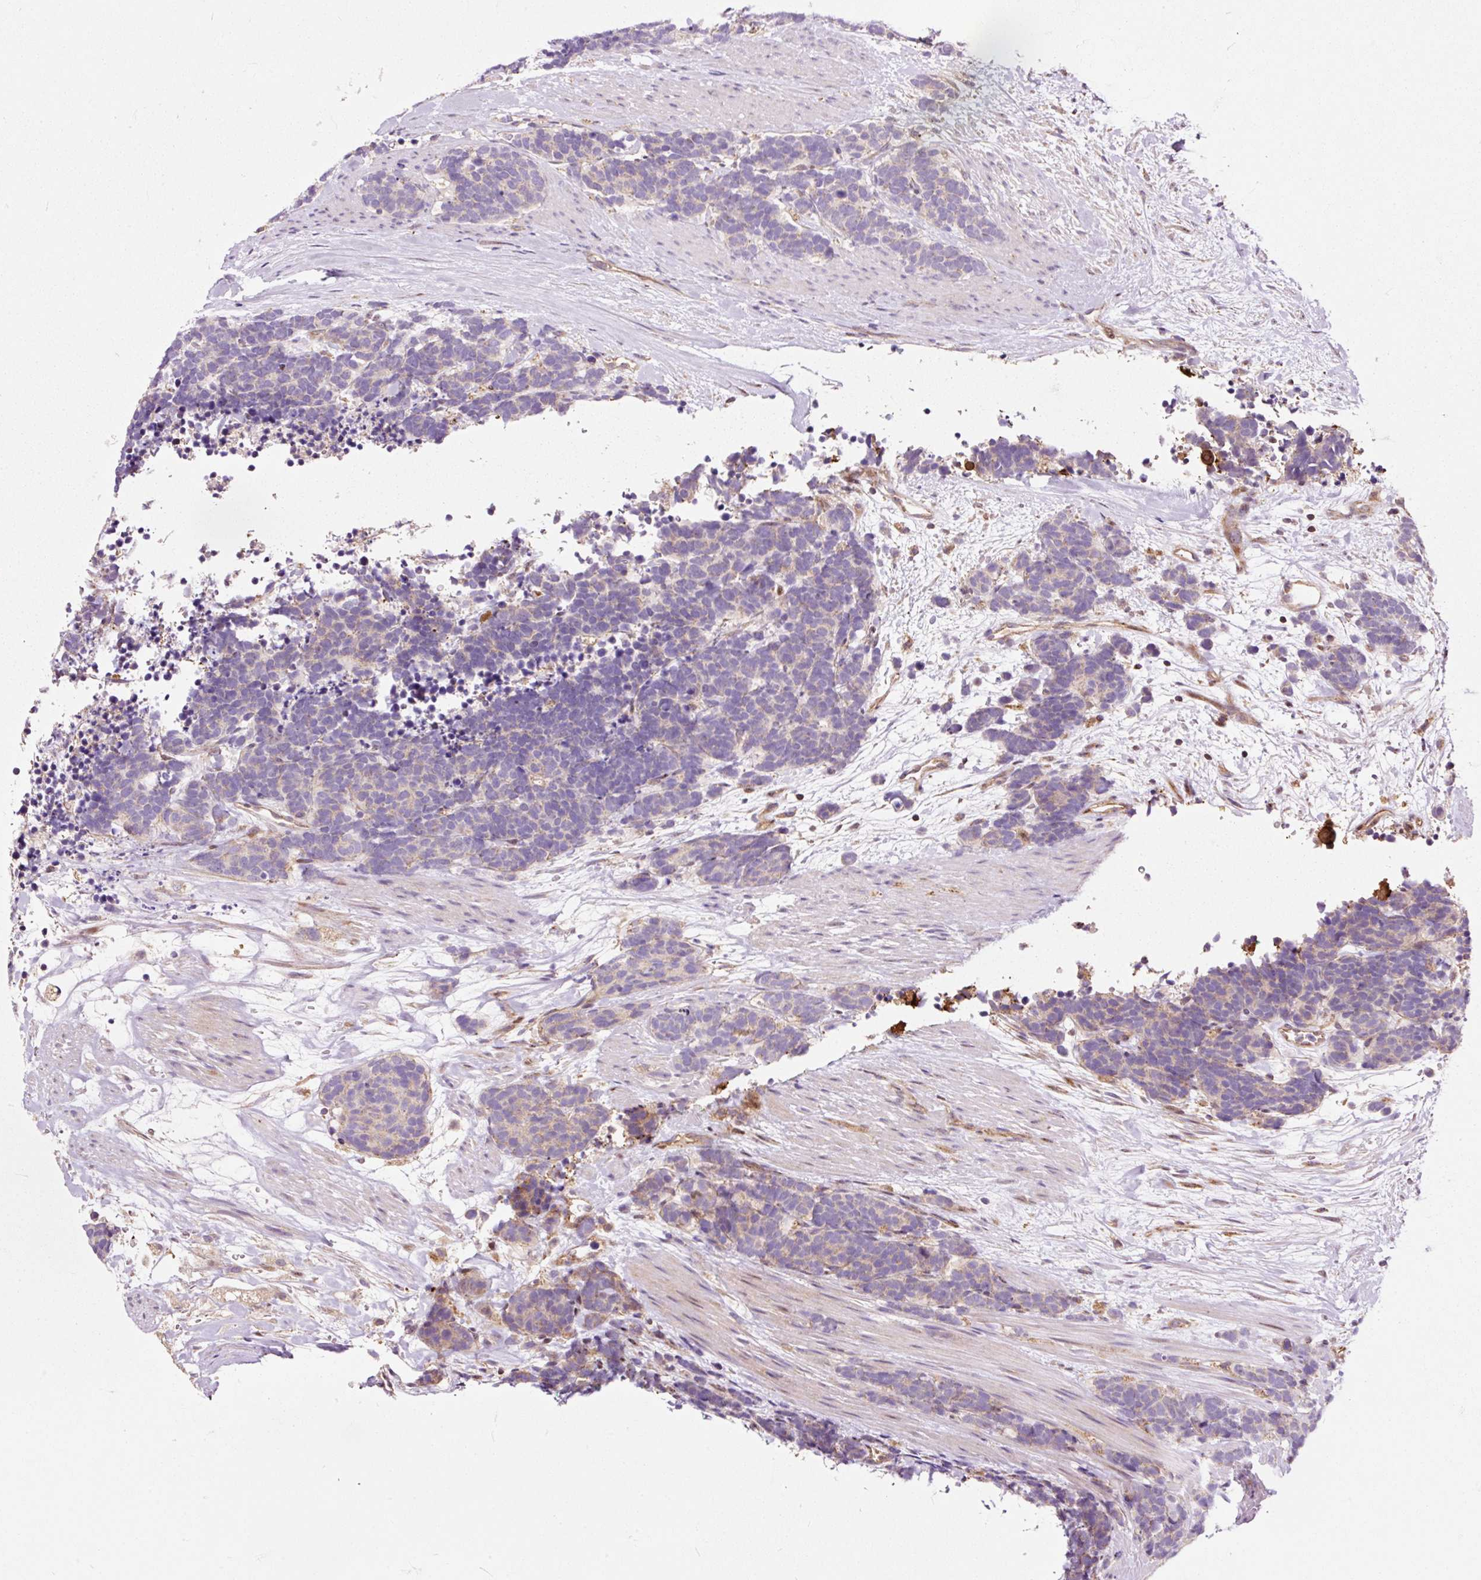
{"staining": {"intensity": "negative", "quantity": "none", "location": "none"}, "tissue": "carcinoid", "cell_type": "Tumor cells", "image_type": "cancer", "snomed": [{"axis": "morphology", "description": "Carcinoma, NOS"}, {"axis": "morphology", "description": "Carcinoid, malignant, NOS"}, {"axis": "topography", "description": "Prostate"}], "caption": "An image of human carcinoma is negative for staining in tumor cells. The staining is performed using DAB (3,3'-diaminobenzidine) brown chromogen with nuclei counter-stained in using hematoxylin.", "gene": "BOLA3", "patient": {"sex": "male", "age": 57}}